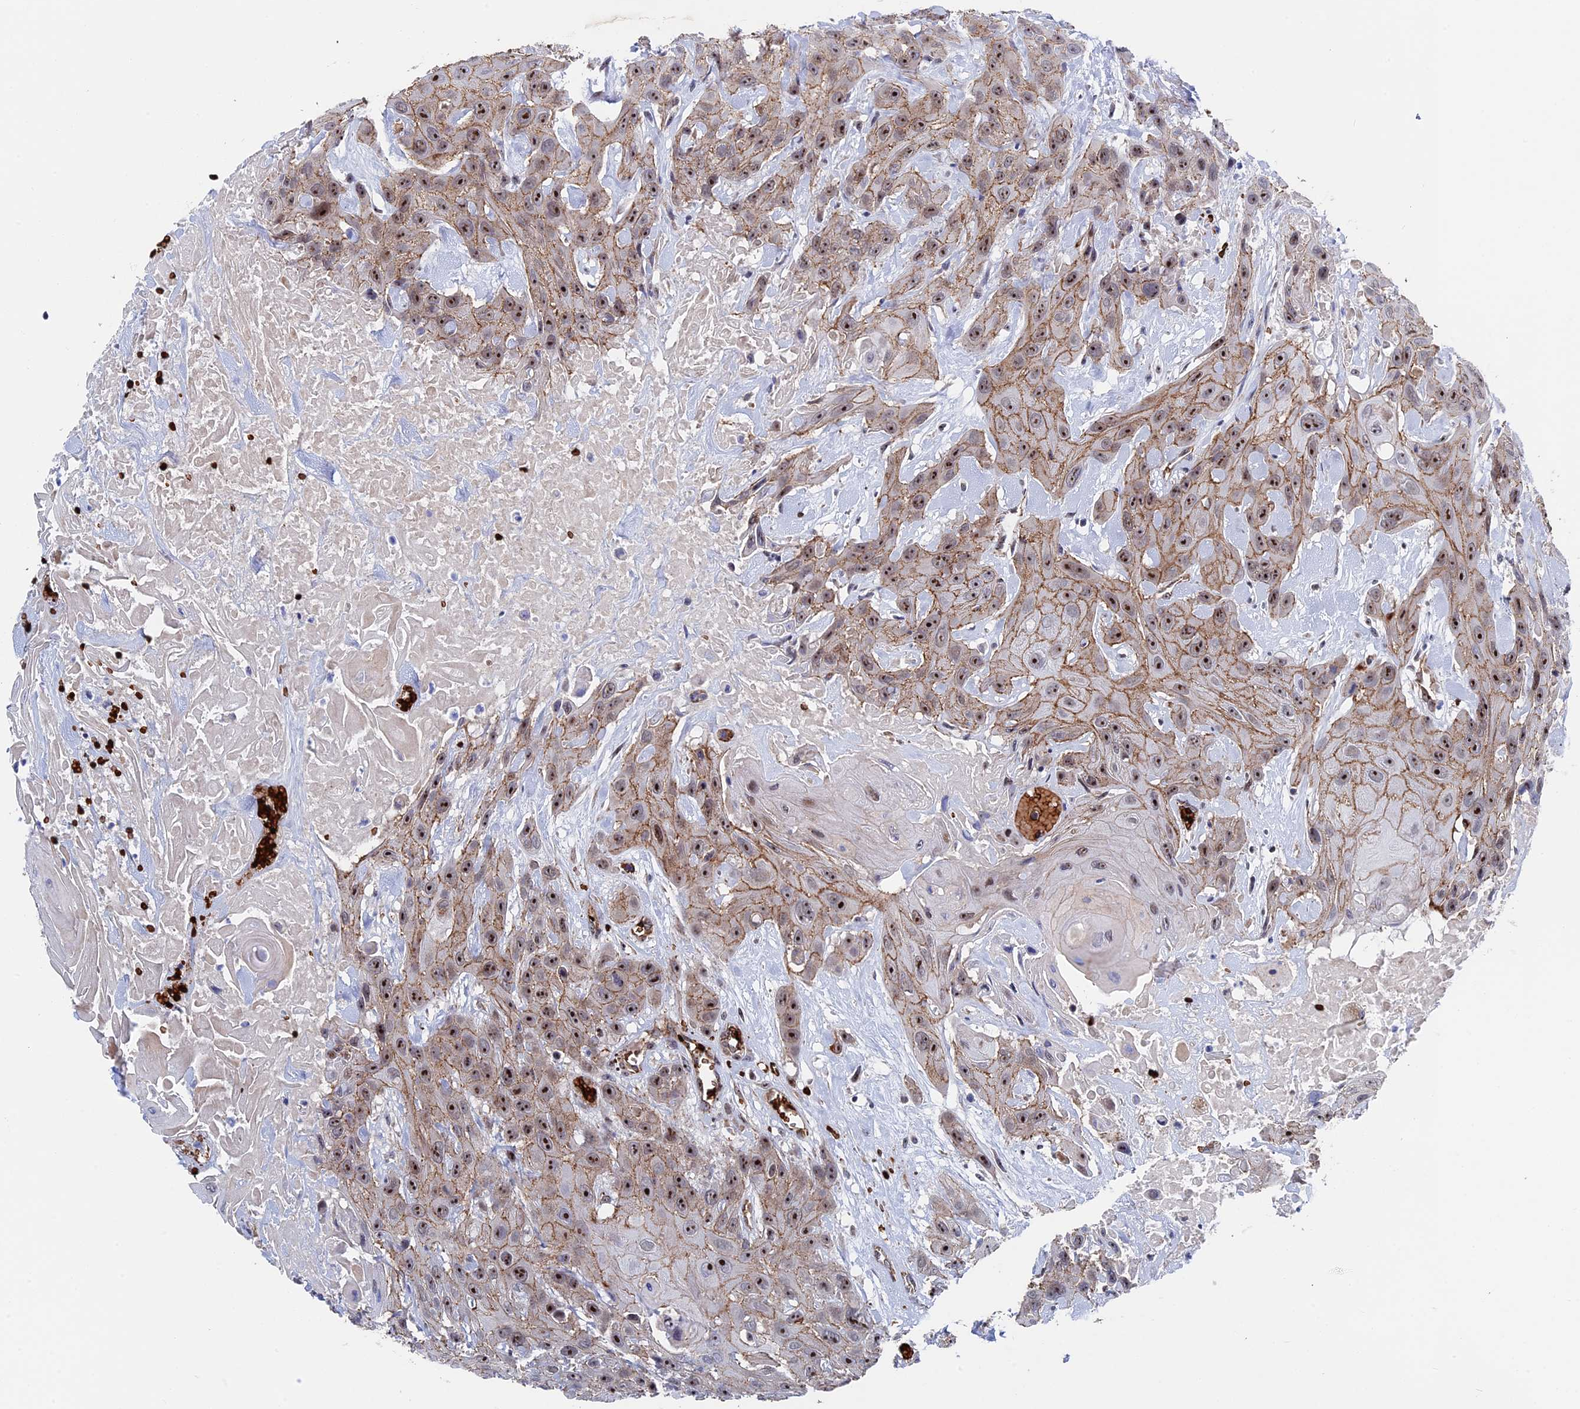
{"staining": {"intensity": "moderate", "quantity": ">75%", "location": "cytoplasmic/membranous,nuclear"}, "tissue": "head and neck cancer", "cell_type": "Tumor cells", "image_type": "cancer", "snomed": [{"axis": "morphology", "description": "Squamous cell carcinoma, NOS"}, {"axis": "topography", "description": "Head-Neck"}], "caption": "Head and neck cancer (squamous cell carcinoma) stained for a protein shows moderate cytoplasmic/membranous and nuclear positivity in tumor cells.", "gene": "EXOSC9", "patient": {"sex": "male", "age": 81}}